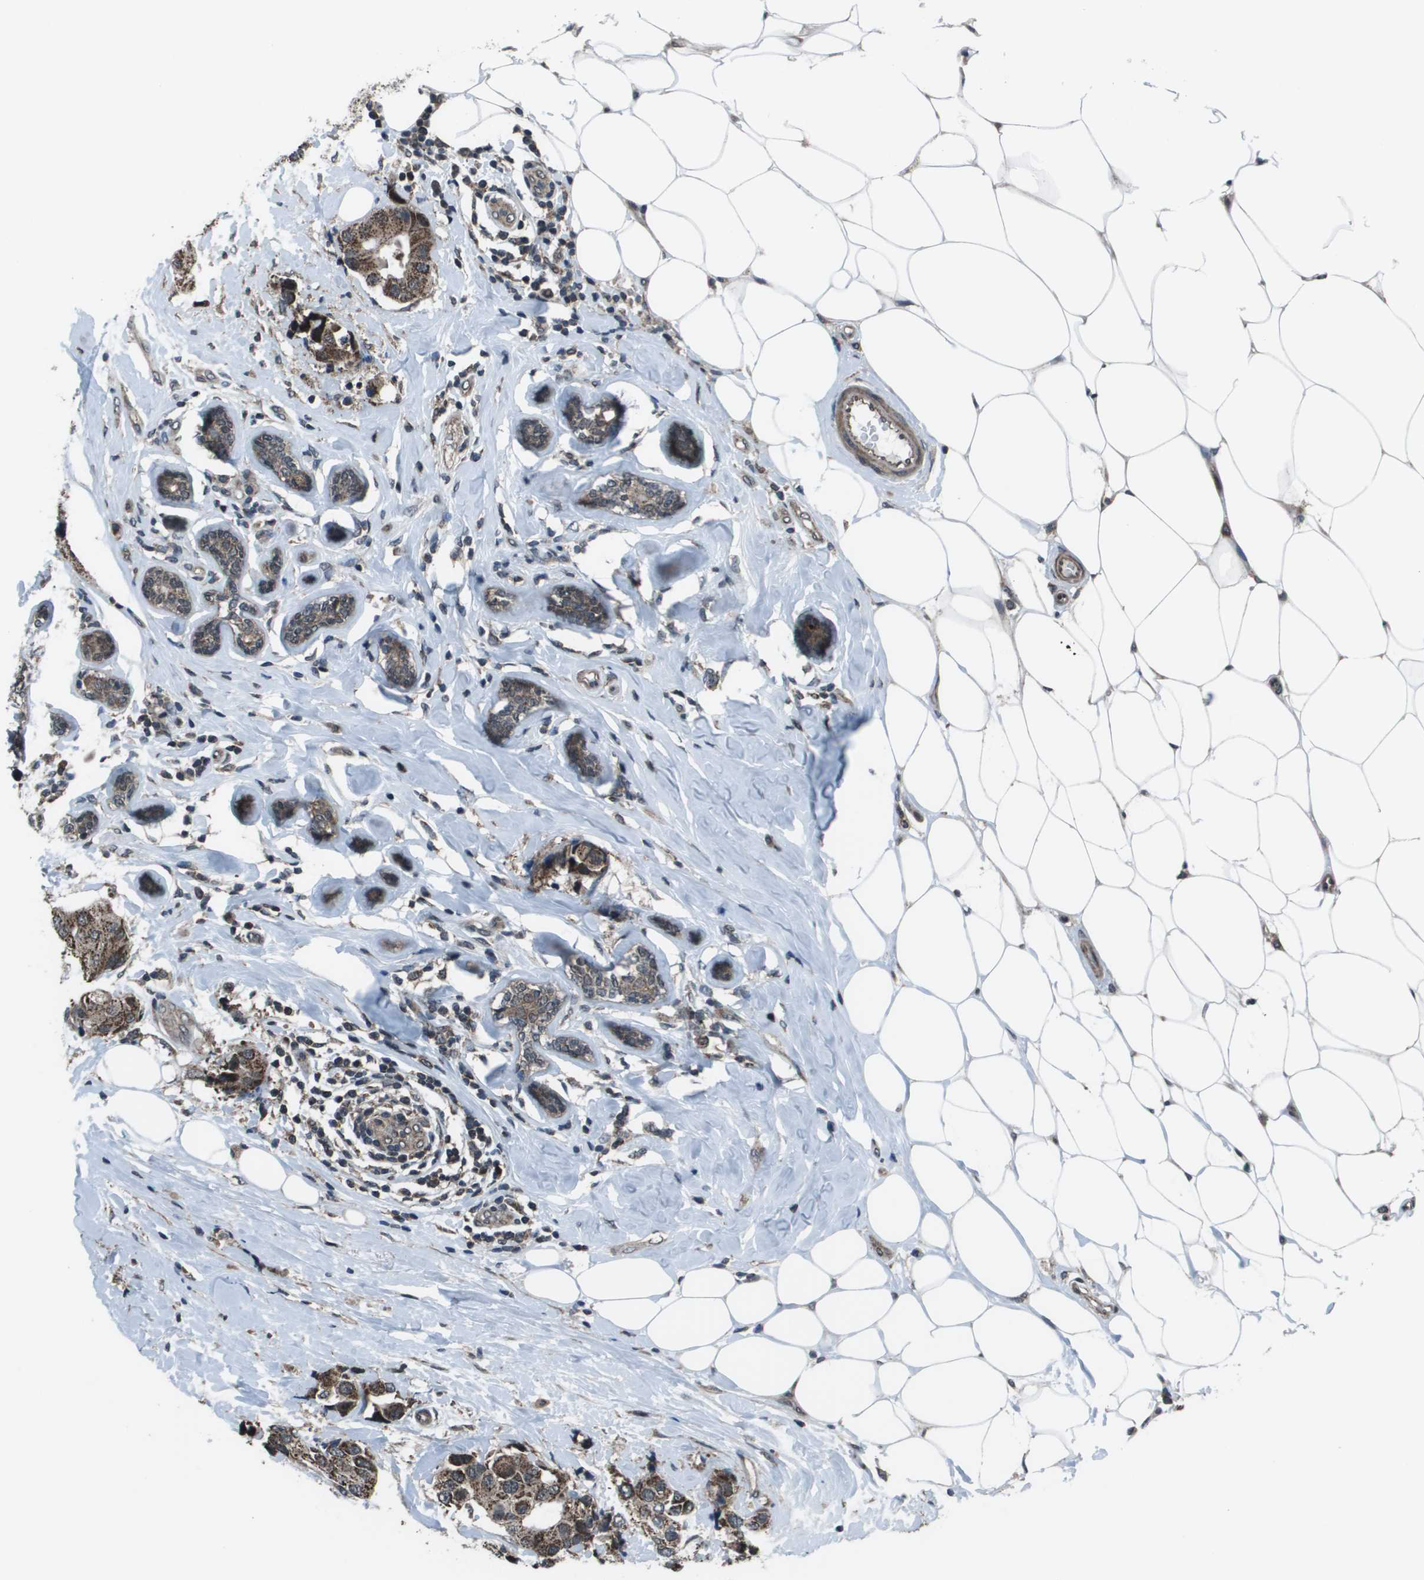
{"staining": {"intensity": "moderate", "quantity": ">75%", "location": "cytoplasmic/membranous"}, "tissue": "breast cancer", "cell_type": "Tumor cells", "image_type": "cancer", "snomed": [{"axis": "morphology", "description": "Normal tissue, NOS"}, {"axis": "morphology", "description": "Duct carcinoma"}, {"axis": "topography", "description": "Breast"}], "caption": "Immunohistochemical staining of human breast infiltrating ductal carcinoma displays medium levels of moderate cytoplasmic/membranous protein positivity in approximately >75% of tumor cells.", "gene": "PPFIA1", "patient": {"sex": "female", "age": 39}}